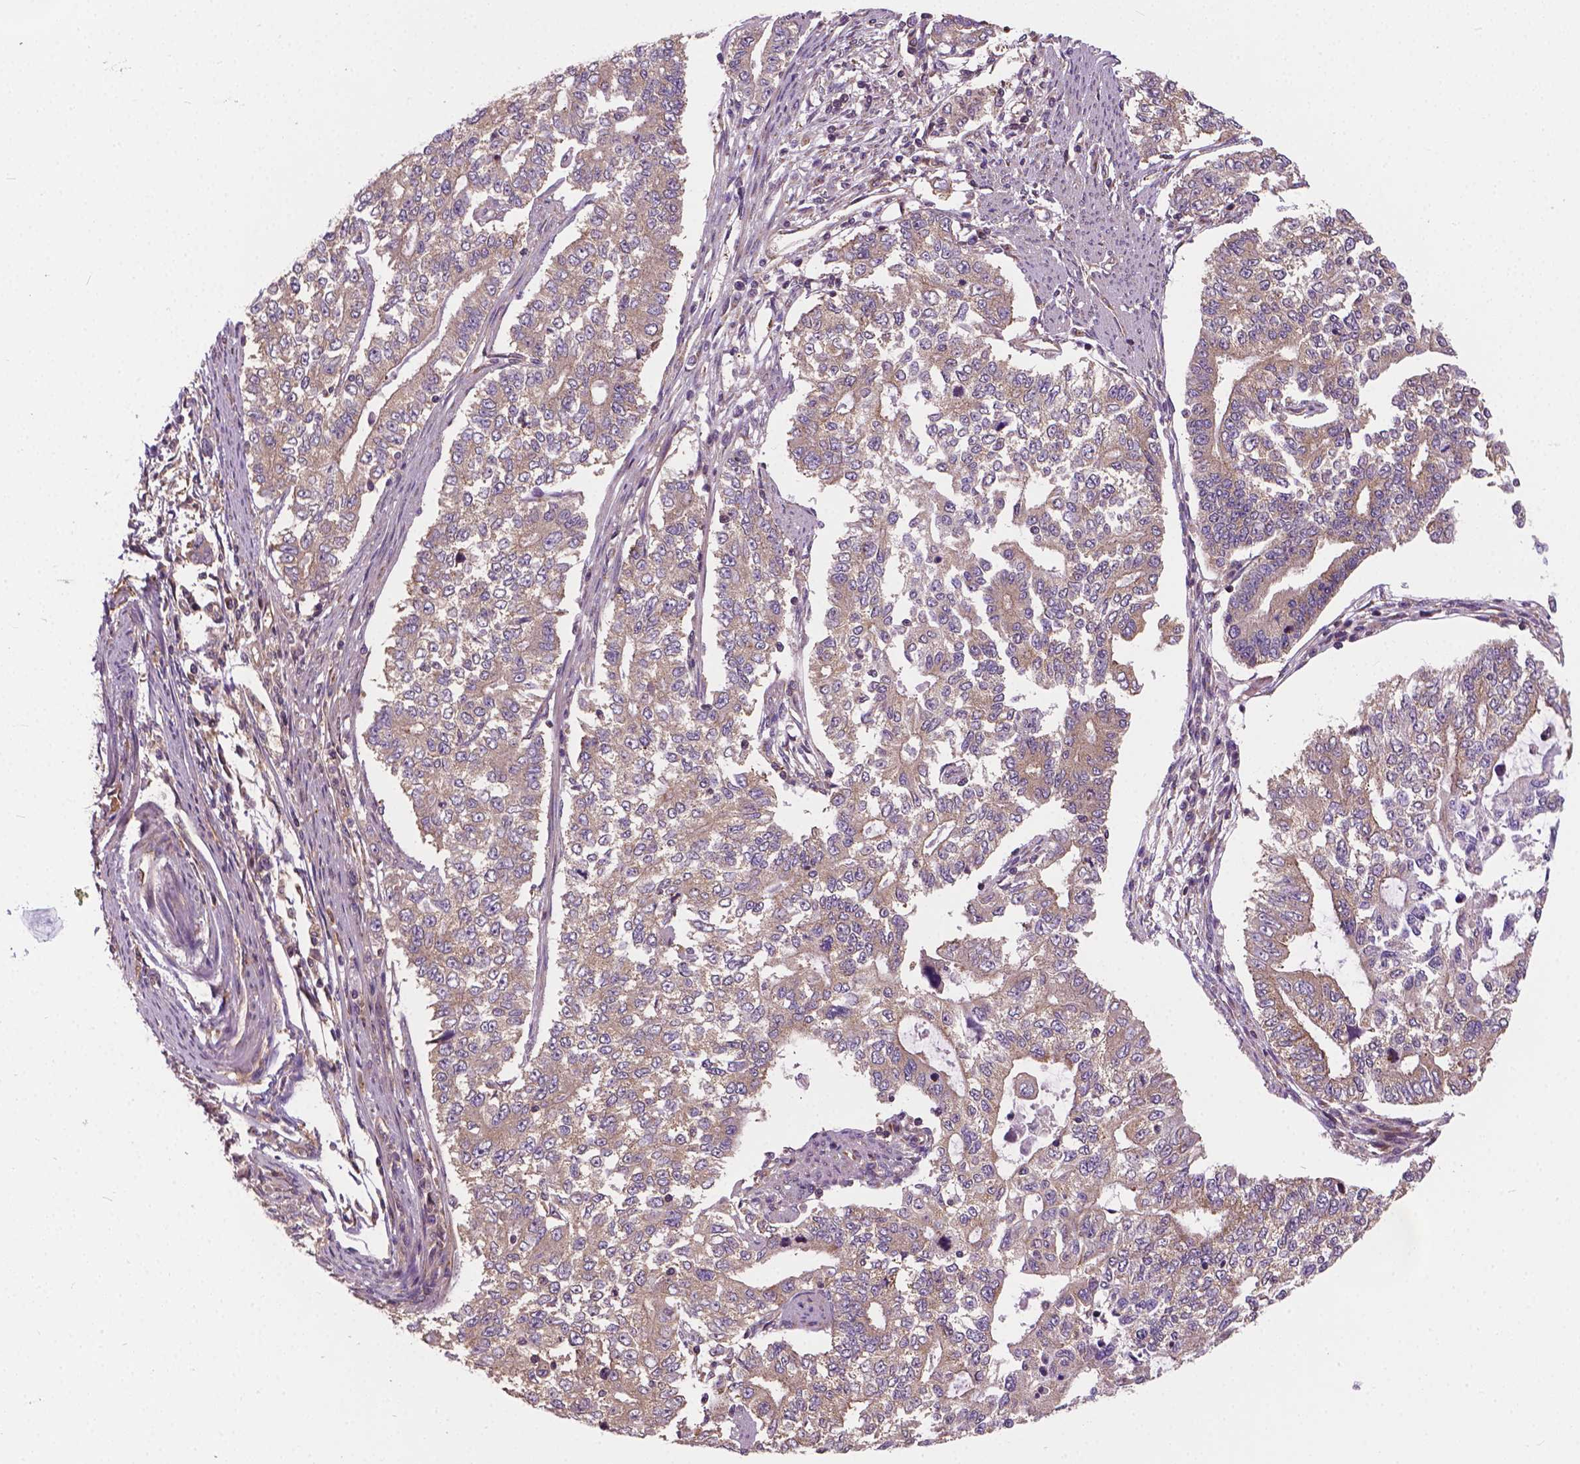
{"staining": {"intensity": "weak", "quantity": ">75%", "location": "cytoplasmic/membranous"}, "tissue": "endometrial cancer", "cell_type": "Tumor cells", "image_type": "cancer", "snomed": [{"axis": "morphology", "description": "Adenocarcinoma, NOS"}, {"axis": "topography", "description": "Uterus"}], "caption": "Immunohistochemistry (IHC) histopathology image of neoplastic tissue: endometrial adenocarcinoma stained using immunohistochemistry (IHC) reveals low levels of weak protein expression localized specifically in the cytoplasmic/membranous of tumor cells, appearing as a cytoplasmic/membranous brown color.", "gene": "MZT1", "patient": {"sex": "female", "age": 59}}